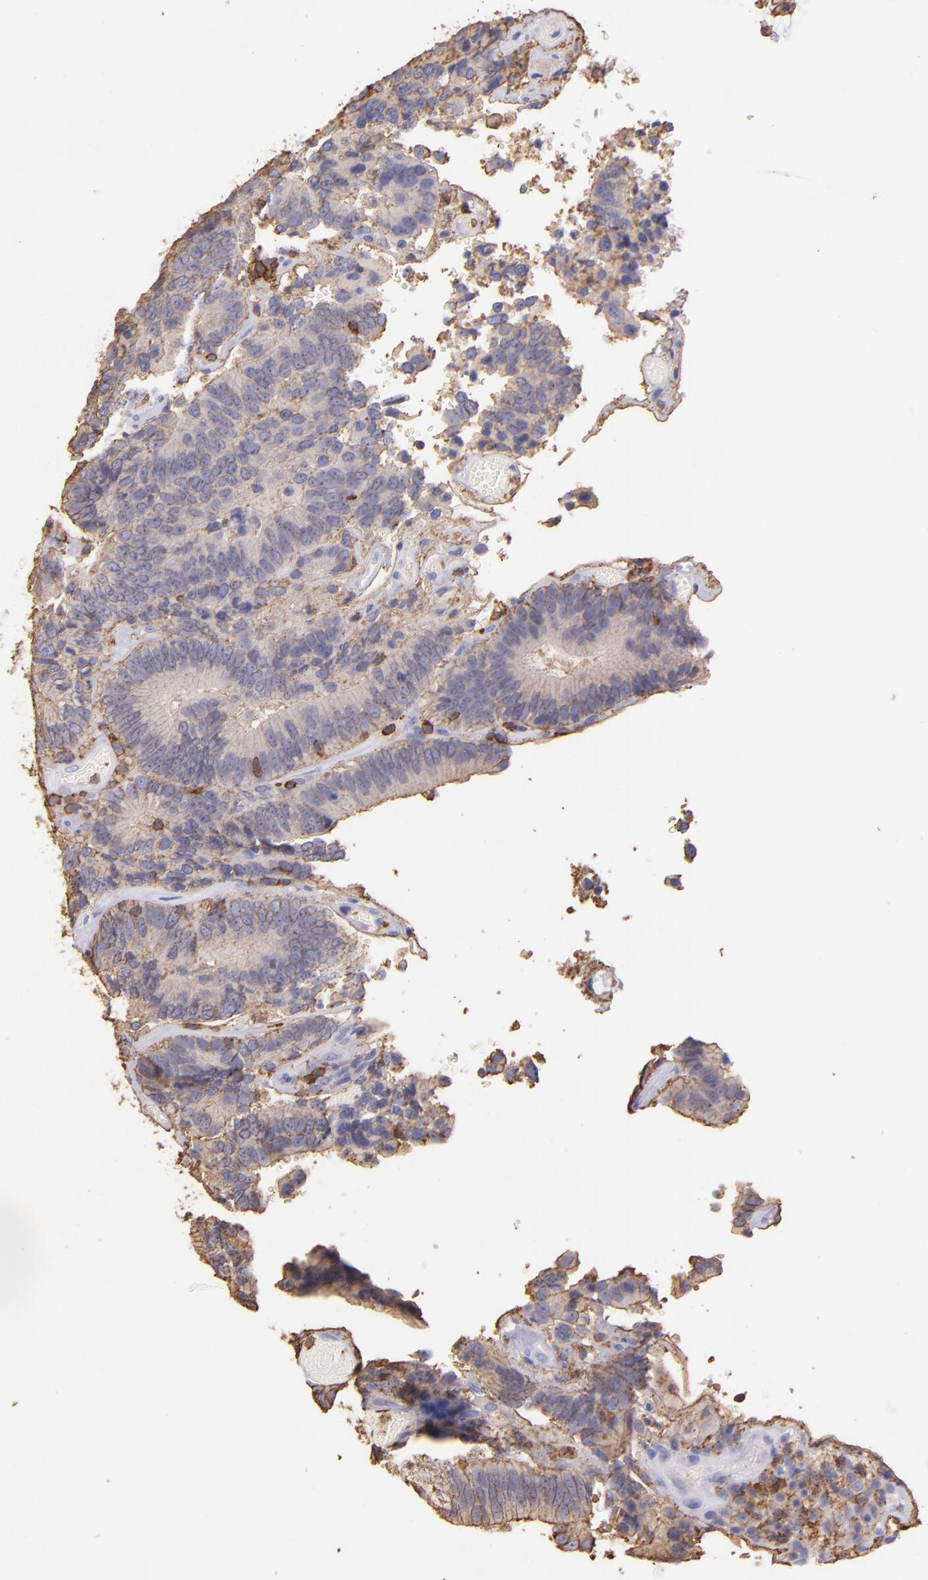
{"staining": {"intensity": "weak", "quantity": "25%-75%", "location": "cytoplasmic/membranous"}, "tissue": "colorectal cancer", "cell_type": "Tumor cells", "image_type": "cancer", "snomed": [{"axis": "morphology", "description": "Normal tissue, NOS"}, {"axis": "morphology", "description": "Adenocarcinoma, NOS"}, {"axis": "topography", "description": "Colon"}], "caption": "The immunohistochemical stain labels weak cytoplasmic/membranous expression in tumor cells of adenocarcinoma (colorectal) tissue.", "gene": "SPN", "patient": {"sex": "female", "age": 78}}